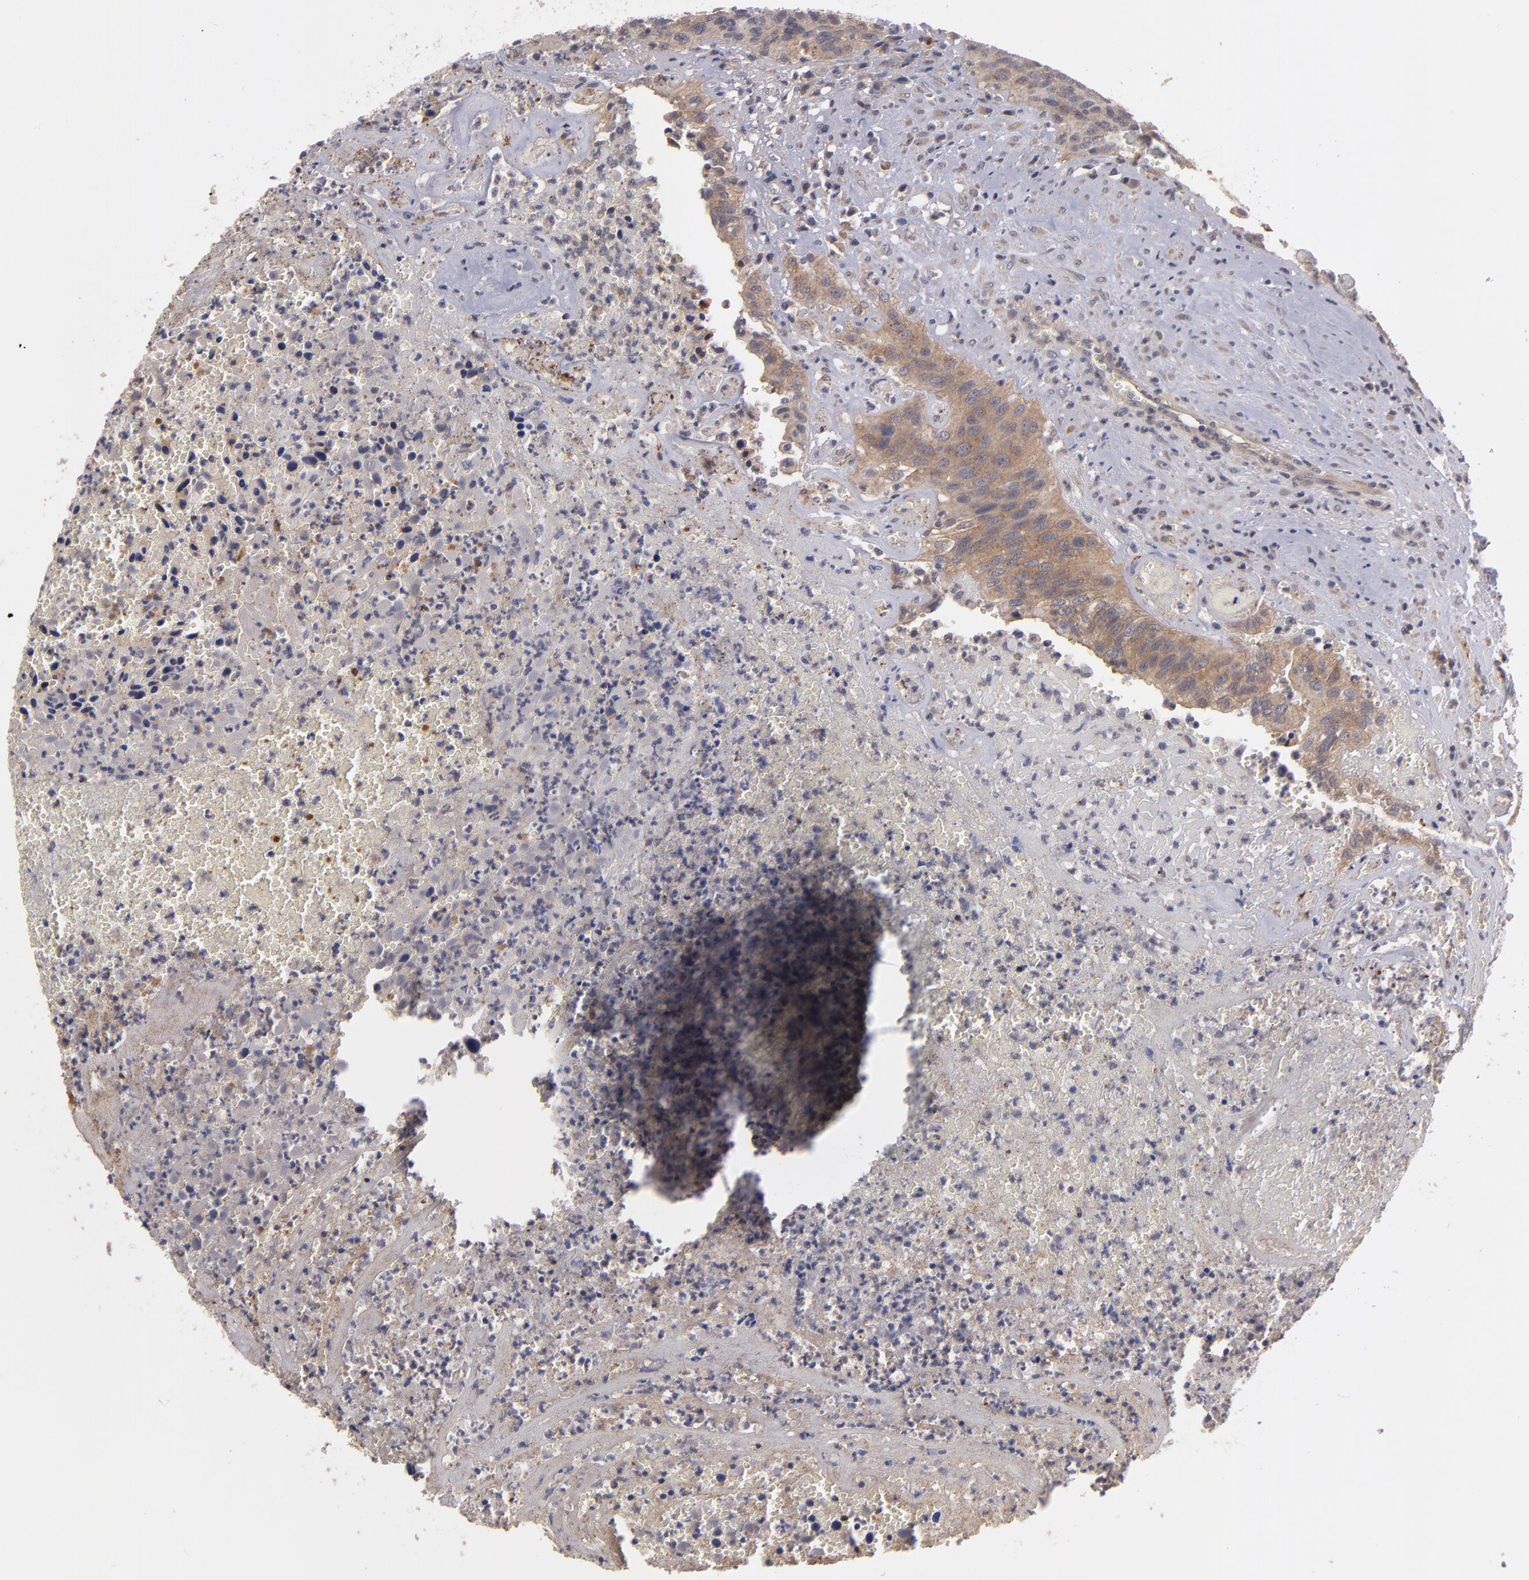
{"staining": {"intensity": "moderate", "quantity": ">75%", "location": "cytoplasmic/membranous"}, "tissue": "urothelial cancer", "cell_type": "Tumor cells", "image_type": "cancer", "snomed": [{"axis": "morphology", "description": "Urothelial carcinoma, High grade"}, {"axis": "topography", "description": "Urinary bladder"}], "caption": "The histopathology image reveals staining of high-grade urothelial carcinoma, revealing moderate cytoplasmic/membranous protein expression (brown color) within tumor cells.", "gene": "CTSO", "patient": {"sex": "male", "age": 66}}